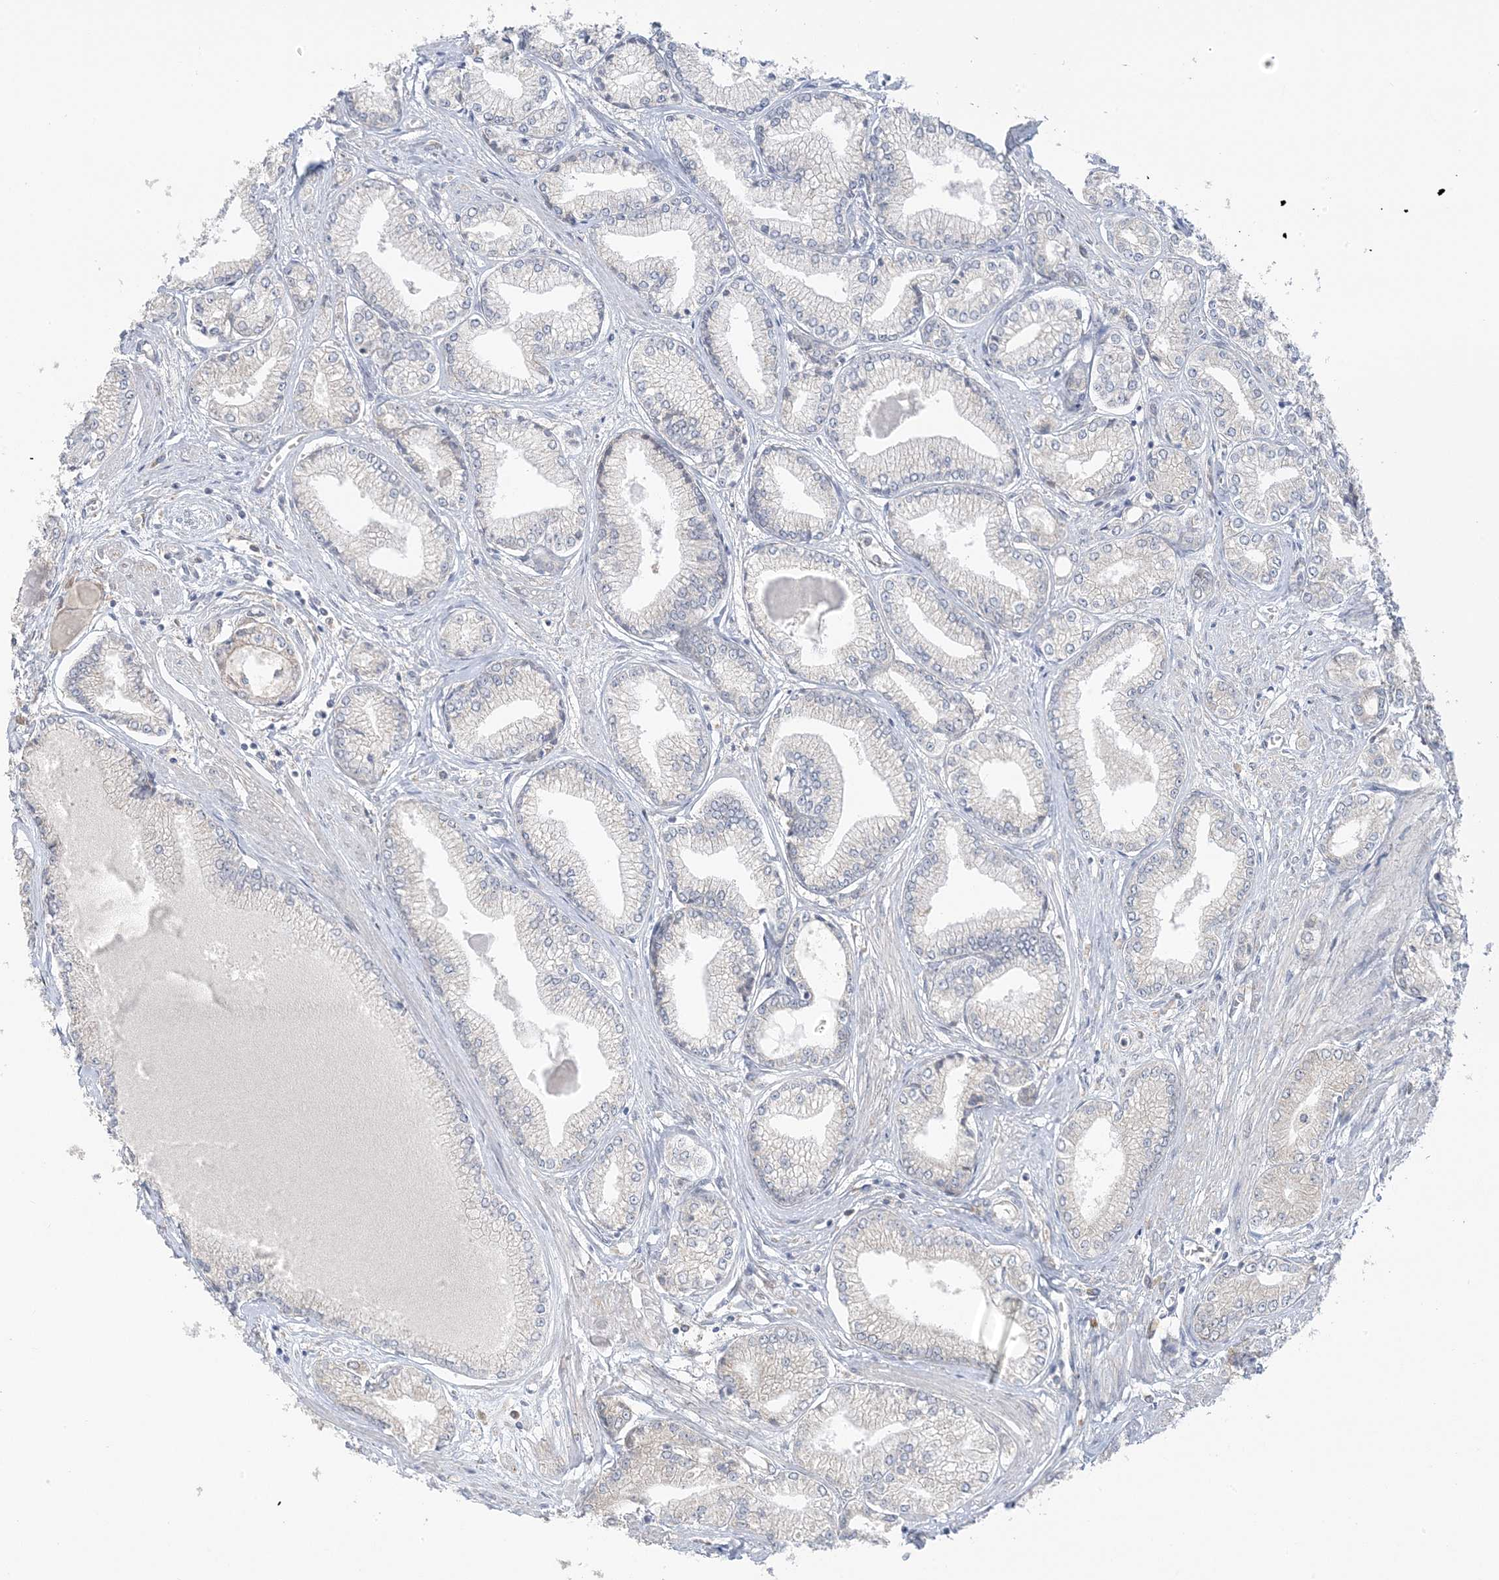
{"staining": {"intensity": "negative", "quantity": "none", "location": "none"}, "tissue": "prostate cancer", "cell_type": "Tumor cells", "image_type": "cancer", "snomed": [{"axis": "morphology", "description": "Adenocarcinoma, Low grade"}, {"axis": "topography", "description": "Prostate"}], "caption": "Immunohistochemistry (IHC) of human adenocarcinoma (low-grade) (prostate) shows no positivity in tumor cells.", "gene": "EEFSEC", "patient": {"sex": "male", "age": 60}}